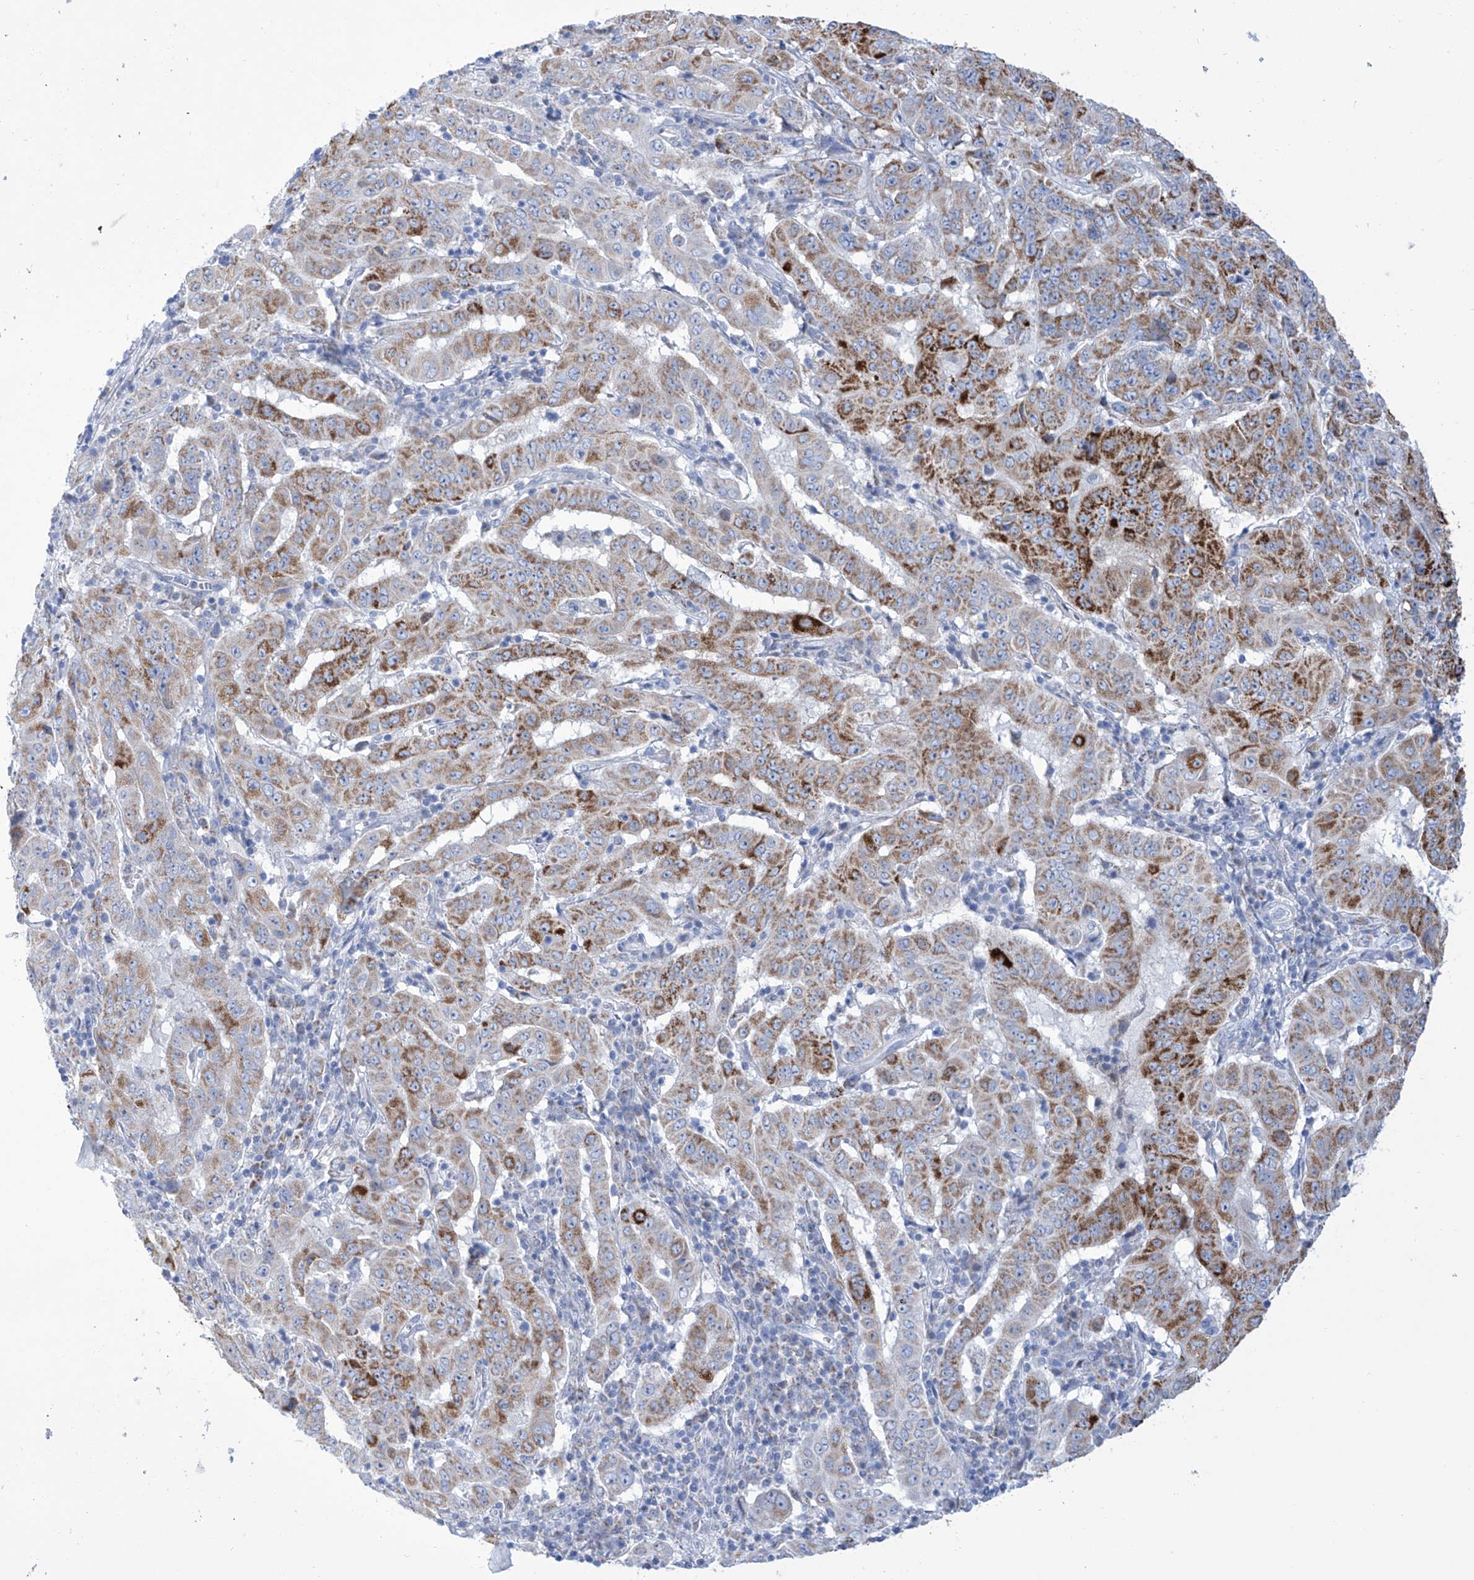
{"staining": {"intensity": "strong", "quantity": "<25%", "location": "cytoplasmic/membranous"}, "tissue": "pancreatic cancer", "cell_type": "Tumor cells", "image_type": "cancer", "snomed": [{"axis": "morphology", "description": "Adenocarcinoma, NOS"}, {"axis": "topography", "description": "Pancreas"}], "caption": "The micrograph shows immunohistochemical staining of pancreatic cancer. There is strong cytoplasmic/membranous expression is seen in about <25% of tumor cells. (DAB IHC with brightfield microscopy, high magnification).", "gene": "ALDH6A1", "patient": {"sex": "male", "age": 63}}